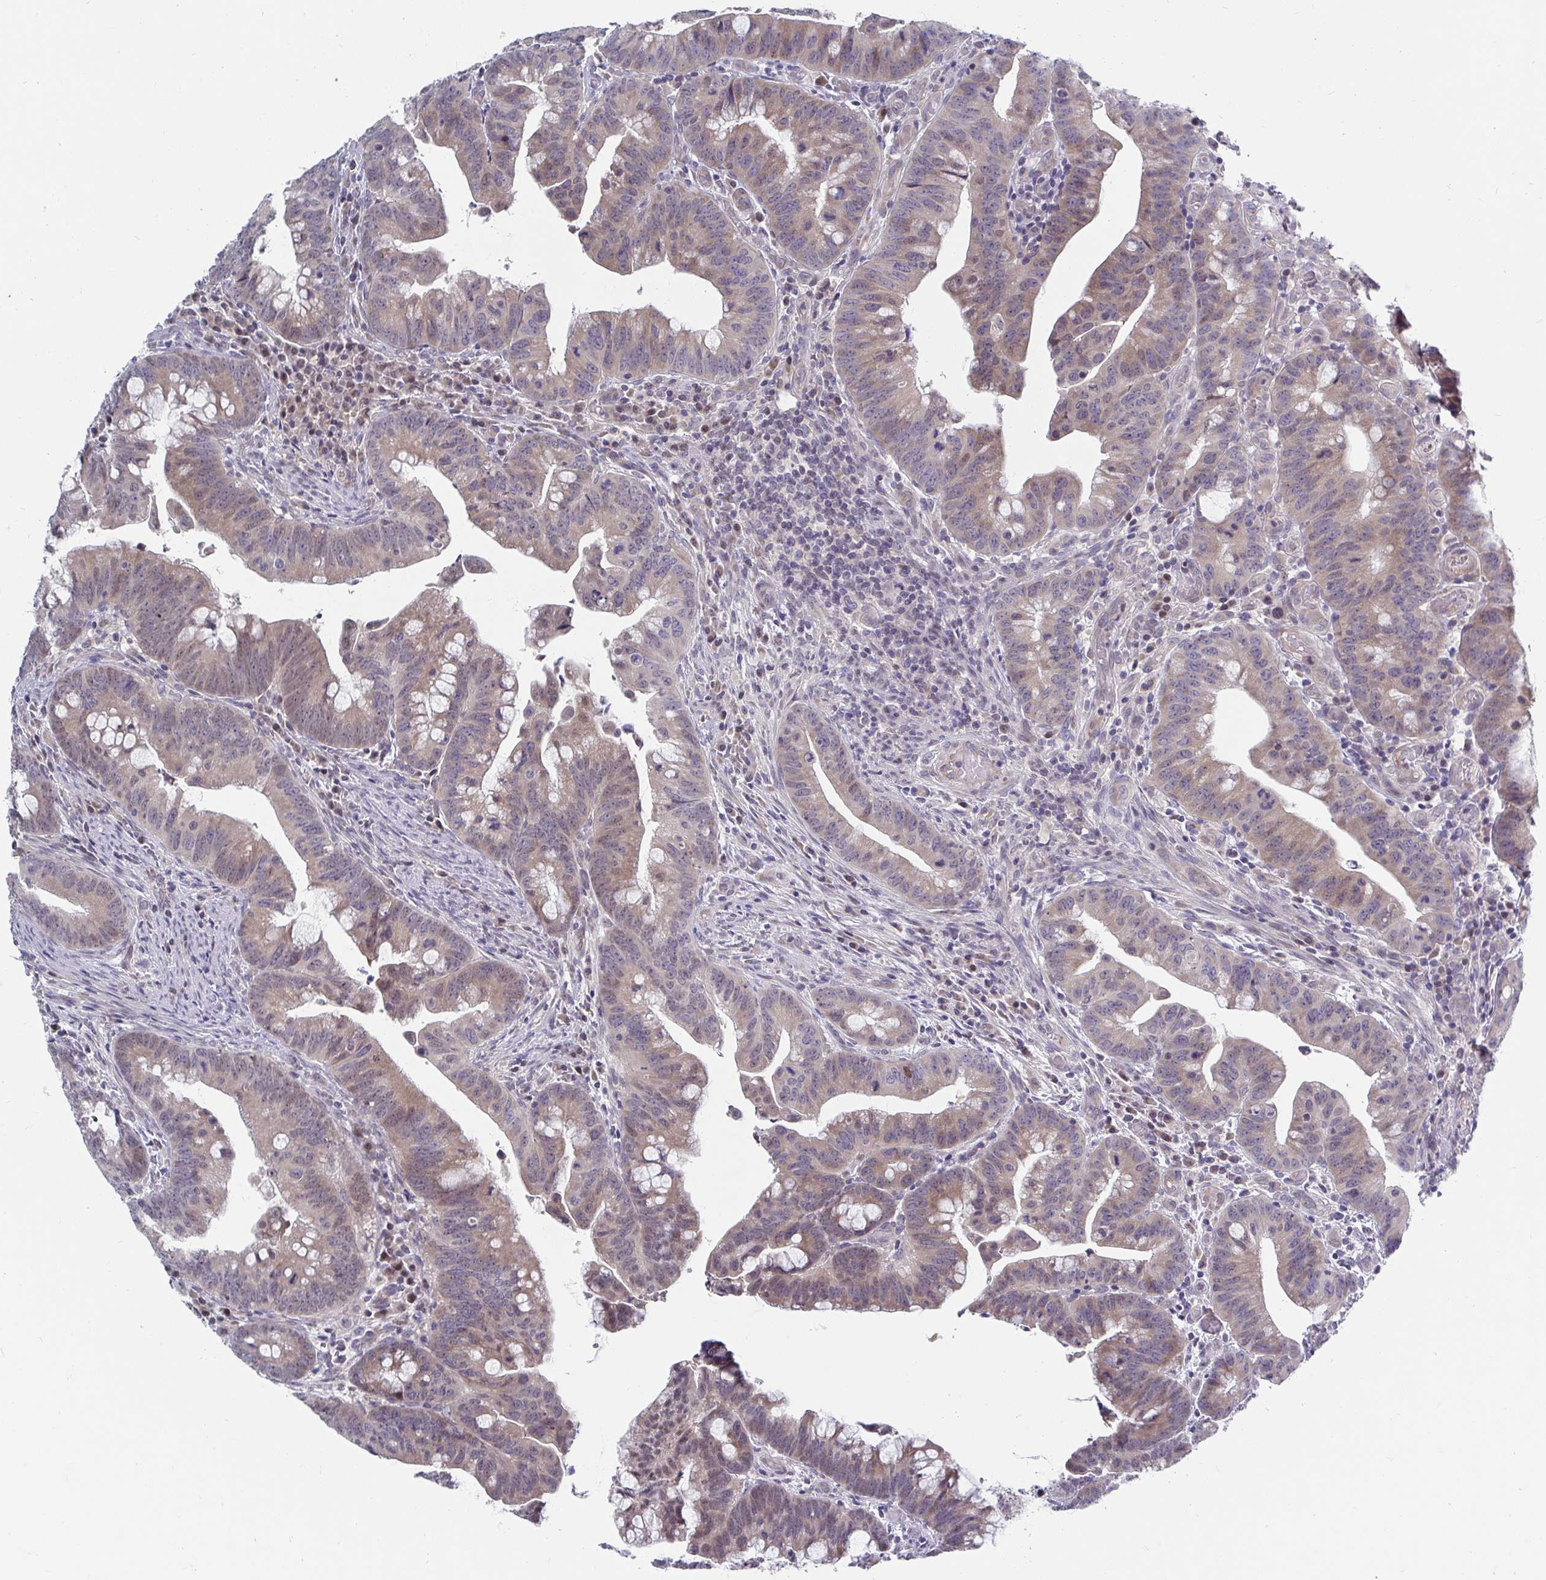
{"staining": {"intensity": "weak", "quantity": "25%-75%", "location": "cytoplasmic/membranous,nuclear"}, "tissue": "colorectal cancer", "cell_type": "Tumor cells", "image_type": "cancer", "snomed": [{"axis": "morphology", "description": "Adenocarcinoma, NOS"}, {"axis": "topography", "description": "Colon"}], "caption": "Protein staining displays weak cytoplasmic/membranous and nuclear positivity in approximately 25%-75% of tumor cells in adenocarcinoma (colorectal).", "gene": "MROH8", "patient": {"sex": "male", "age": 62}}